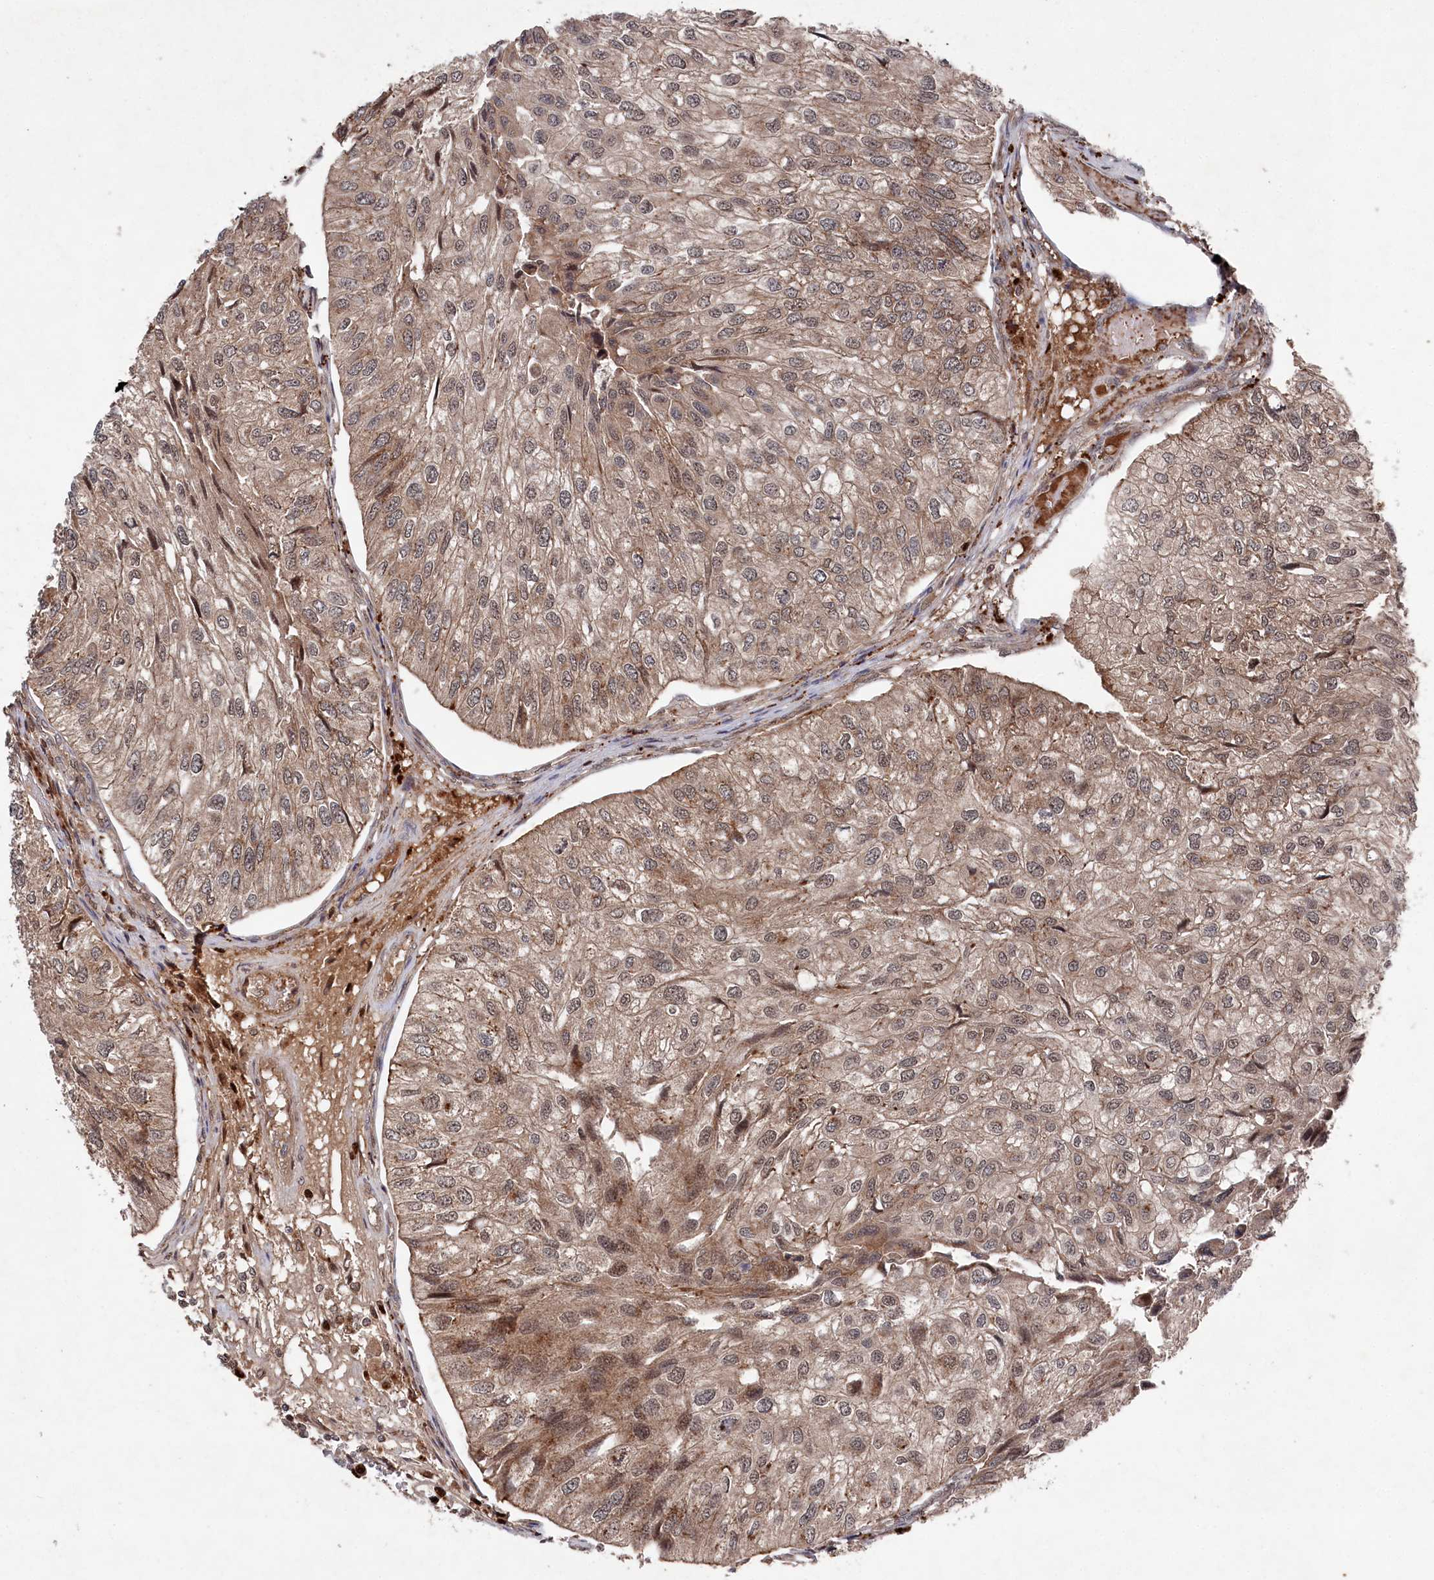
{"staining": {"intensity": "moderate", "quantity": ">75%", "location": "cytoplasmic/membranous,nuclear"}, "tissue": "urothelial cancer", "cell_type": "Tumor cells", "image_type": "cancer", "snomed": [{"axis": "morphology", "description": "Urothelial carcinoma, Low grade"}, {"axis": "topography", "description": "Urinary bladder"}], "caption": "Immunohistochemistry photomicrograph of neoplastic tissue: human low-grade urothelial carcinoma stained using IHC shows medium levels of moderate protein expression localized specifically in the cytoplasmic/membranous and nuclear of tumor cells, appearing as a cytoplasmic/membranous and nuclear brown color.", "gene": "BORCS7", "patient": {"sex": "female", "age": 89}}